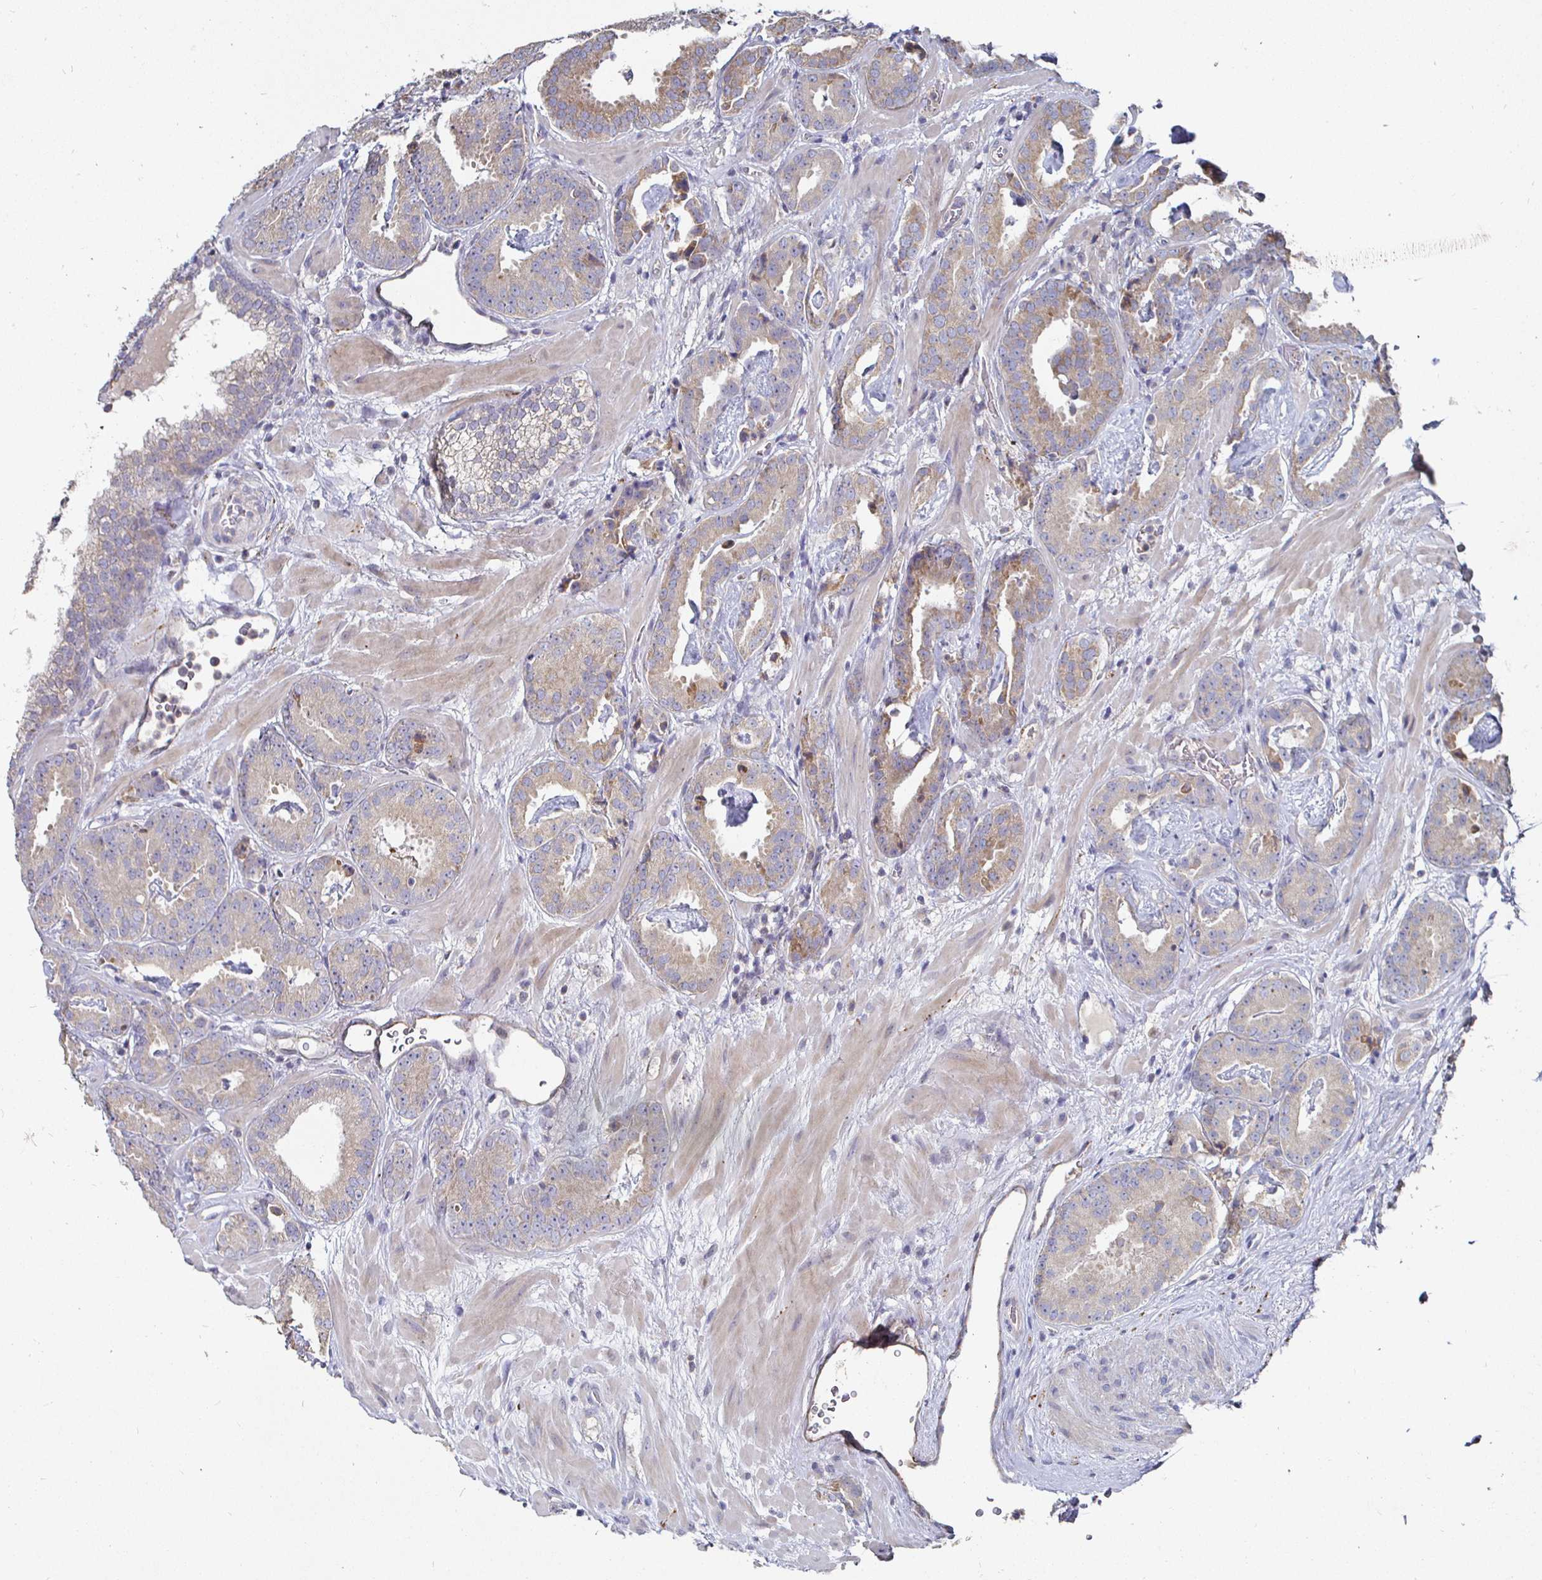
{"staining": {"intensity": "weak", "quantity": ">75%", "location": "cytoplasmic/membranous"}, "tissue": "prostate cancer", "cell_type": "Tumor cells", "image_type": "cancer", "snomed": [{"axis": "morphology", "description": "Adenocarcinoma, Low grade"}, {"axis": "topography", "description": "Prostate"}], "caption": "Immunohistochemistry (IHC) (DAB) staining of adenocarcinoma (low-grade) (prostate) shows weak cytoplasmic/membranous protein expression in about >75% of tumor cells.", "gene": "NRSN1", "patient": {"sex": "male", "age": 62}}